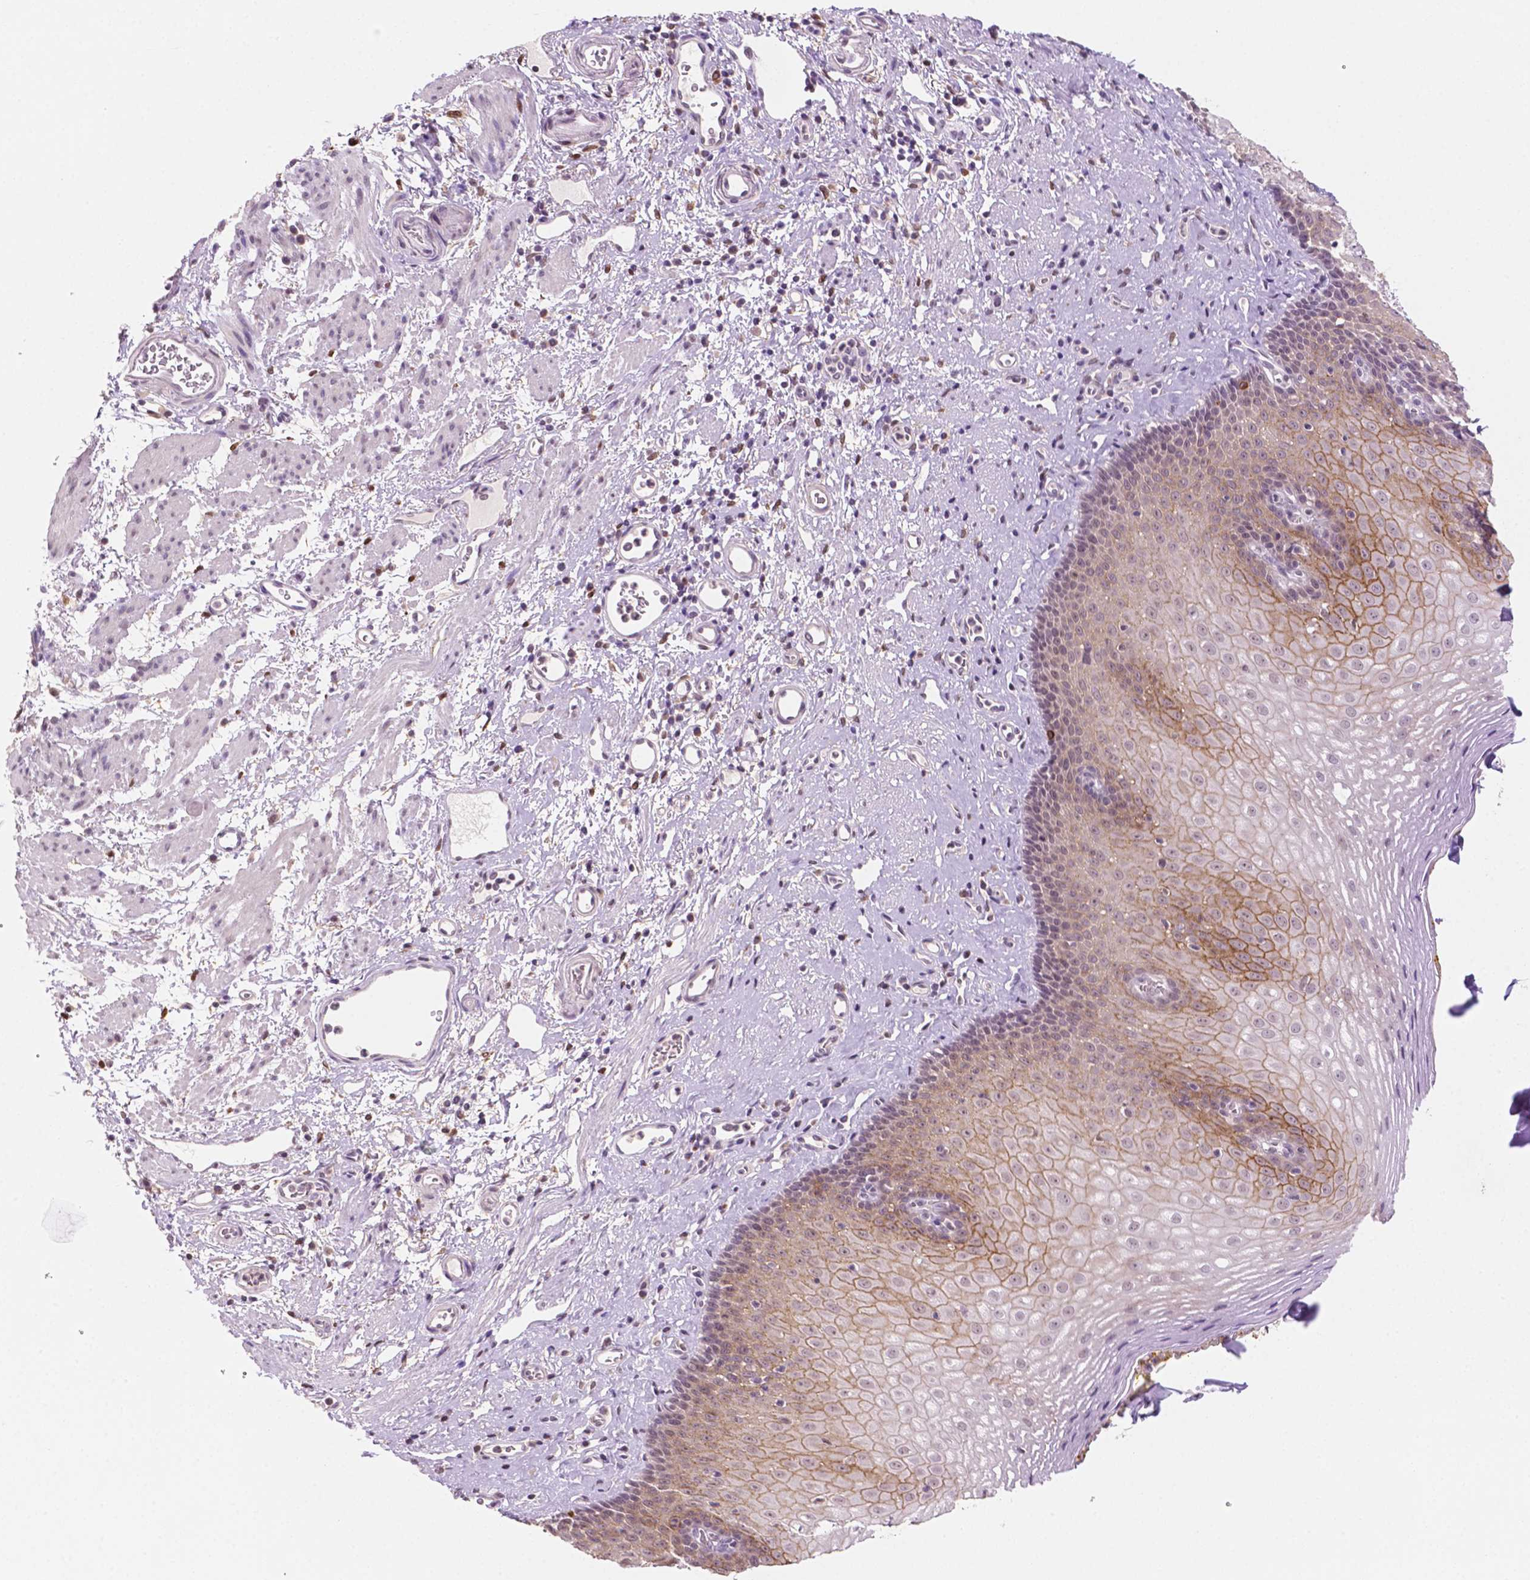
{"staining": {"intensity": "moderate", "quantity": "<25%", "location": "cytoplasmic/membranous"}, "tissue": "esophagus", "cell_type": "Squamous epithelial cells", "image_type": "normal", "snomed": [{"axis": "morphology", "description": "Normal tissue, NOS"}, {"axis": "topography", "description": "Esophagus"}], "caption": "A brown stain highlights moderate cytoplasmic/membranous staining of a protein in squamous epithelial cells of benign esophagus. (Brightfield microscopy of DAB IHC at high magnification).", "gene": "SHLD3", "patient": {"sex": "female", "age": 68}}